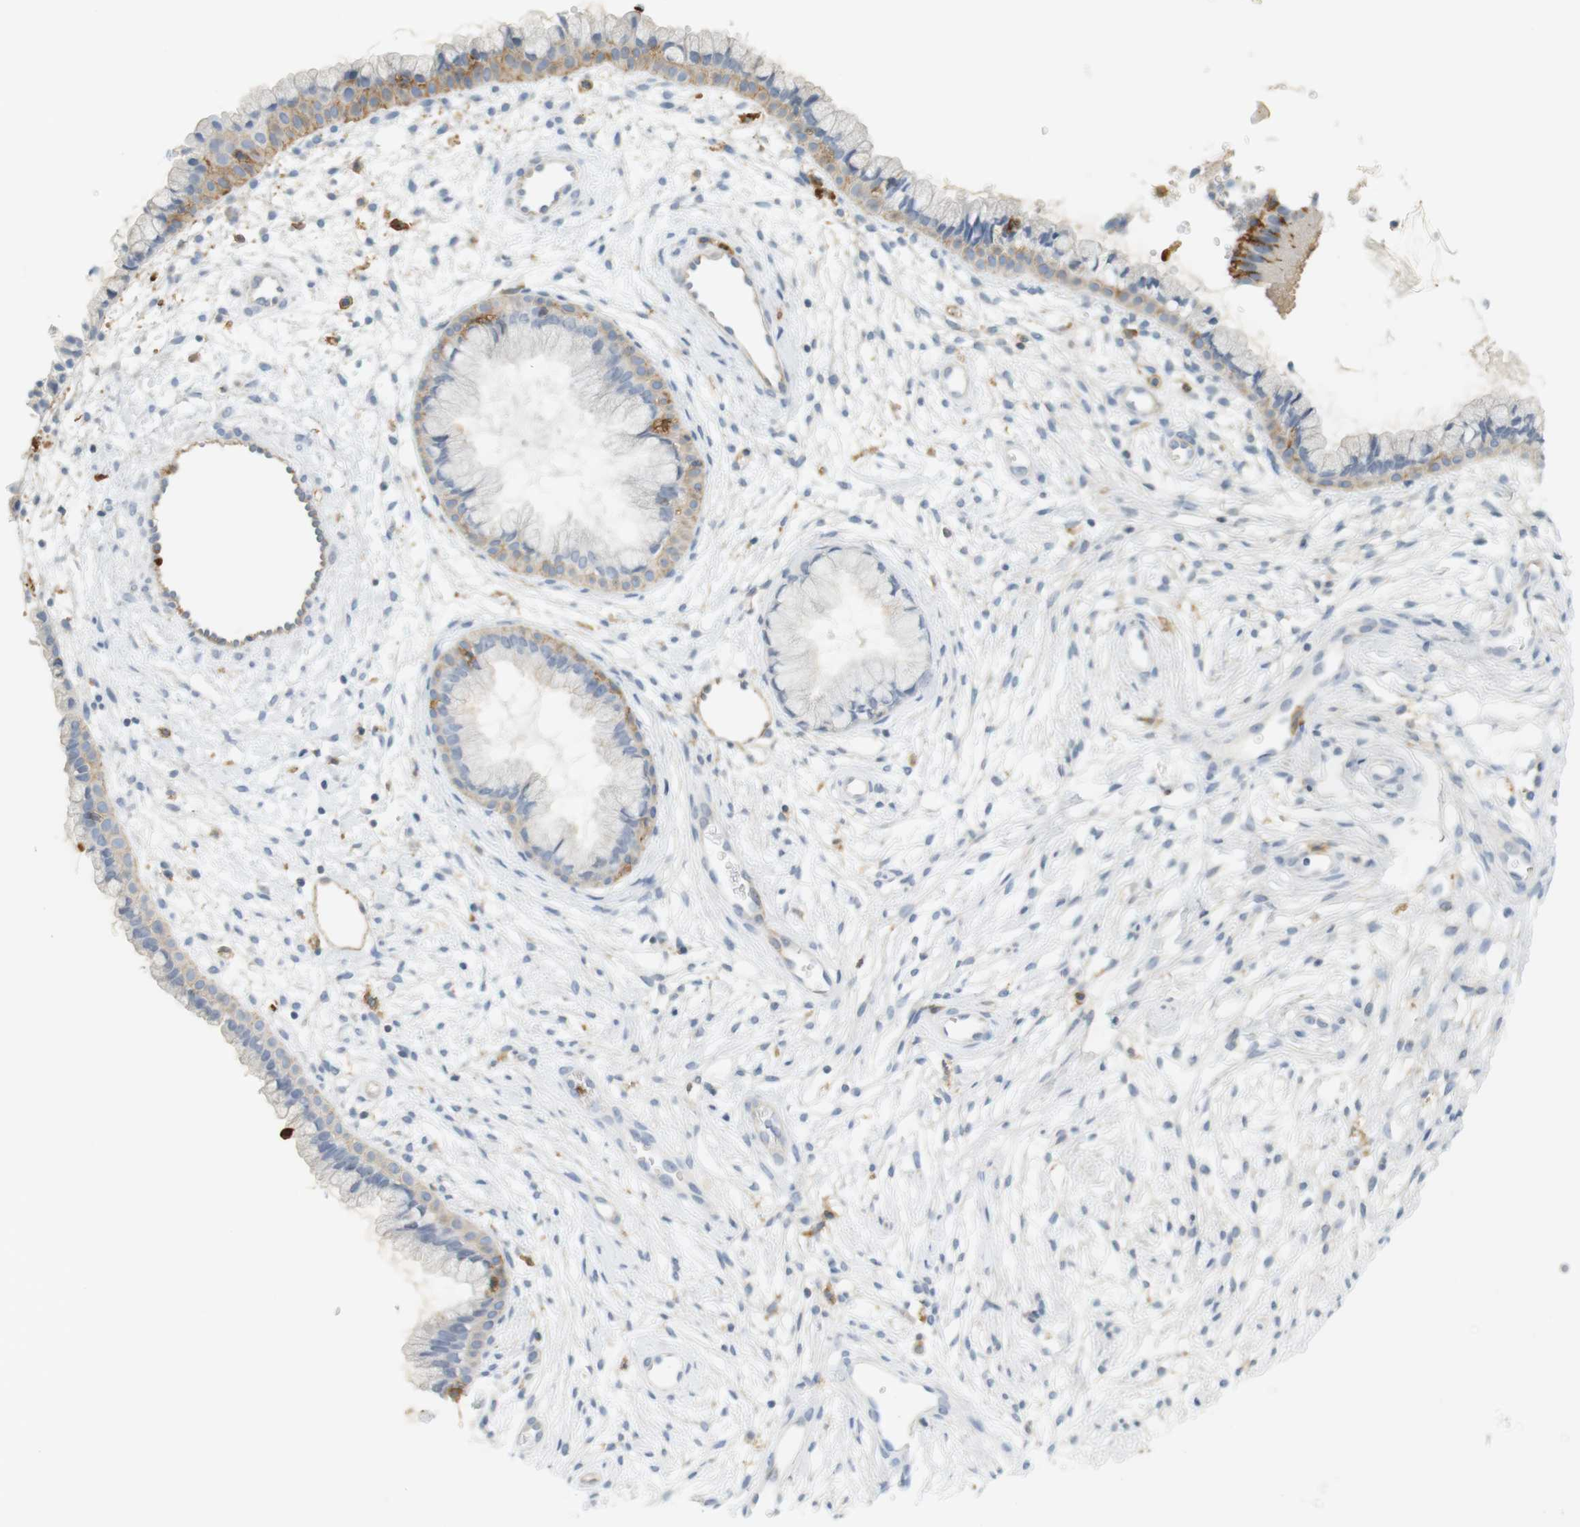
{"staining": {"intensity": "weak", "quantity": "25%-75%", "location": "cytoplasmic/membranous"}, "tissue": "cervix", "cell_type": "Glandular cells", "image_type": "normal", "snomed": [{"axis": "morphology", "description": "Normal tissue, NOS"}, {"axis": "topography", "description": "Cervix"}], "caption": "Cervix stained with DAB immunohistochemistry (IHC) exhibits low levels of weak cytoplasmic/membranous positivity in approximately 25%-75% of glandular cells. Ihc stains the protein in brown and the nuclei are stained blue.", "gene": "SIRPA", "patient": {"sex": "female", "age": 39}}